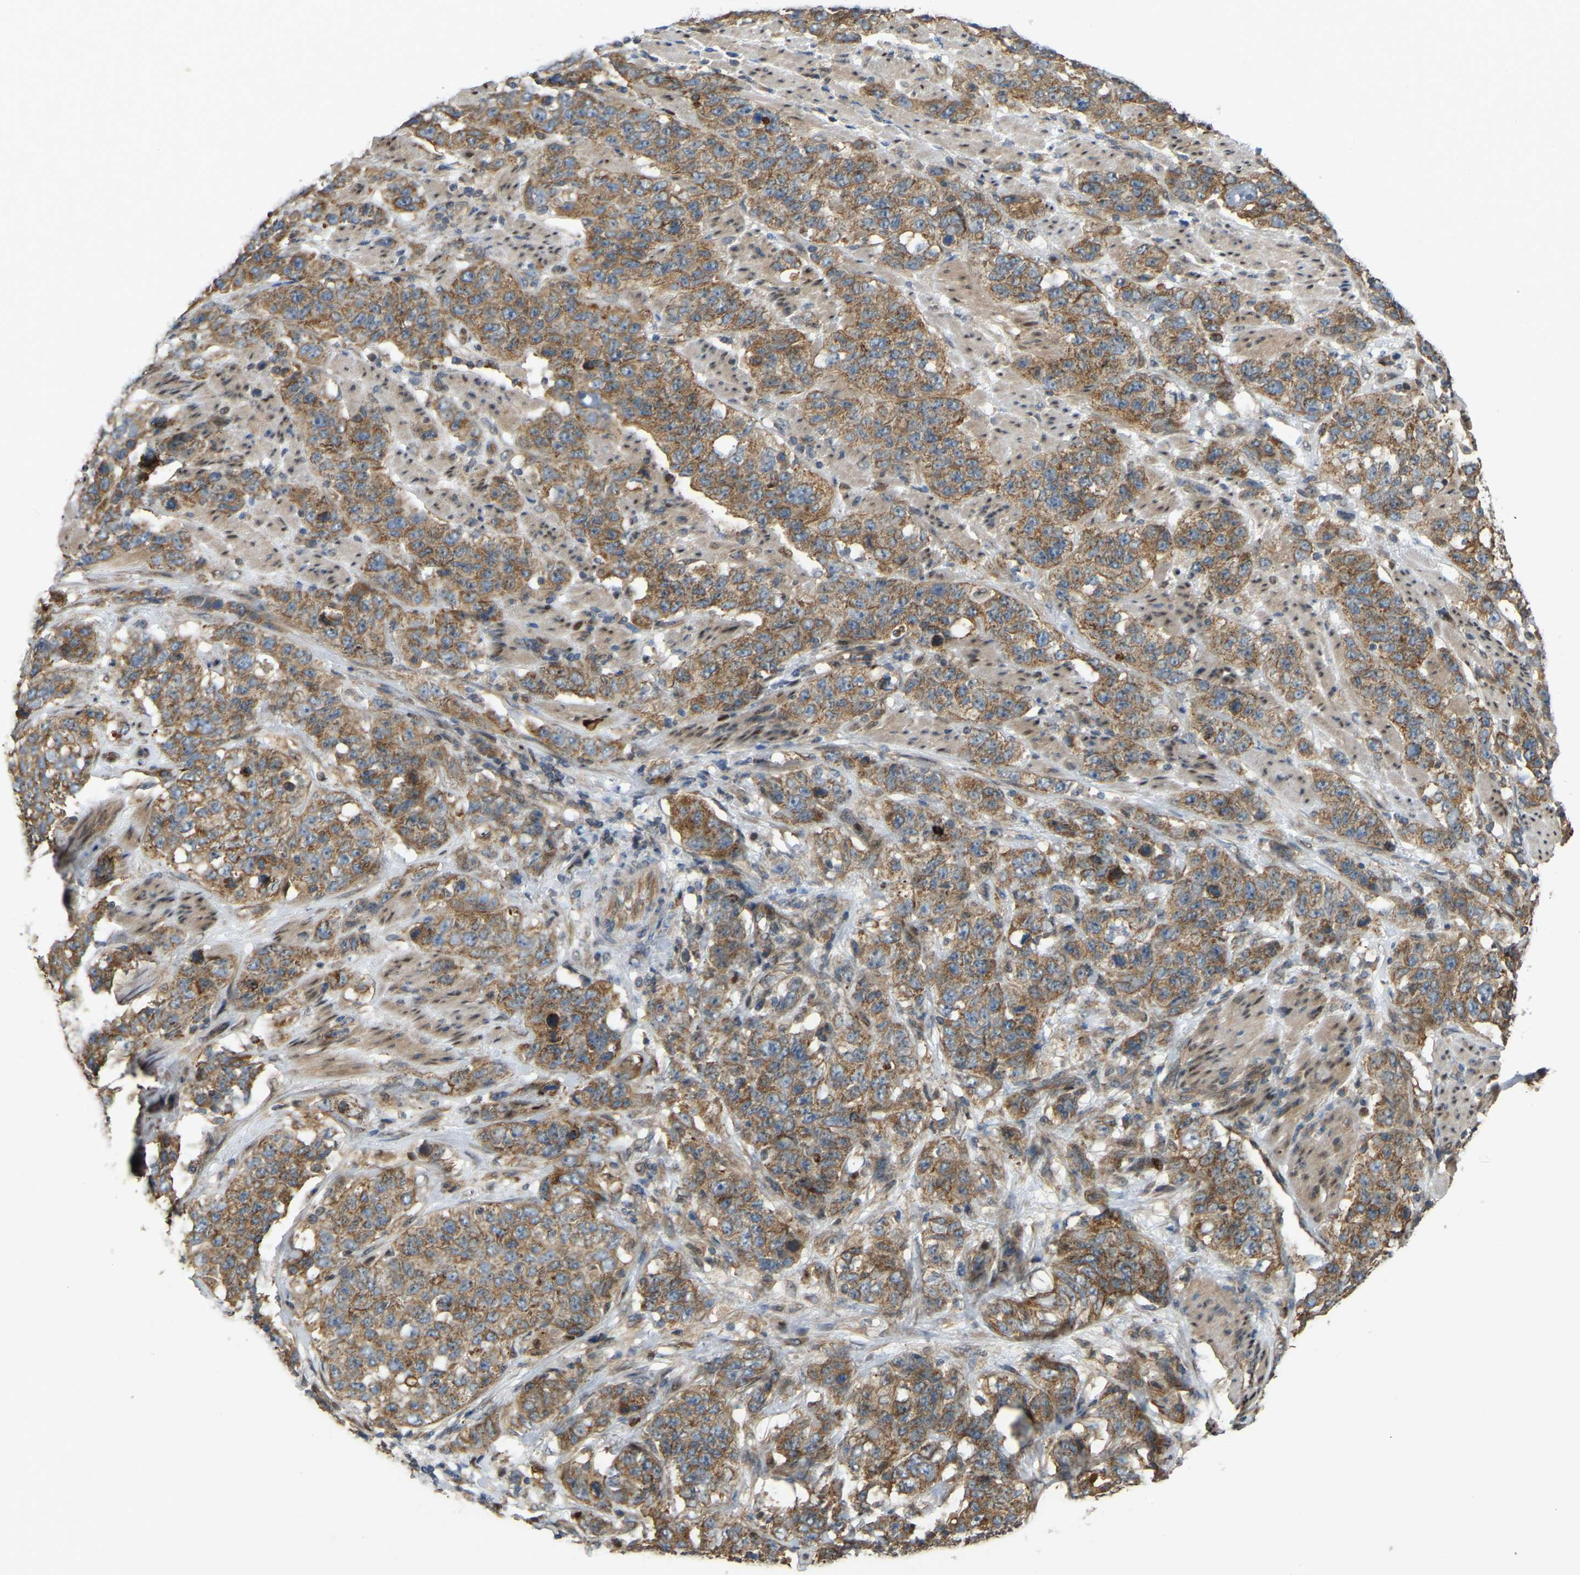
{"staining": {"intensity": "moderate", "quantity": ">75%", "location": "cytoplasmic/membranous"}, "tissue": "stomach cancer", "cell_type": "Tumor cells", "image_type": "cancer", "snomed": [{"axis": "morphology", "description": "Adenocarcinoma, NOS"}, {"axis": "topography", "description": "Stomach"}], "caption": "A micrograph showing moderate cytoplasmic/membranous positivity in approximately >75% of tumor cells in stomach cancer (adenocarcinoma), as visualized by brown immunohistochemical staining.", "gene": "C21orf91", "patient": {"sex": "male", "age": 48}}